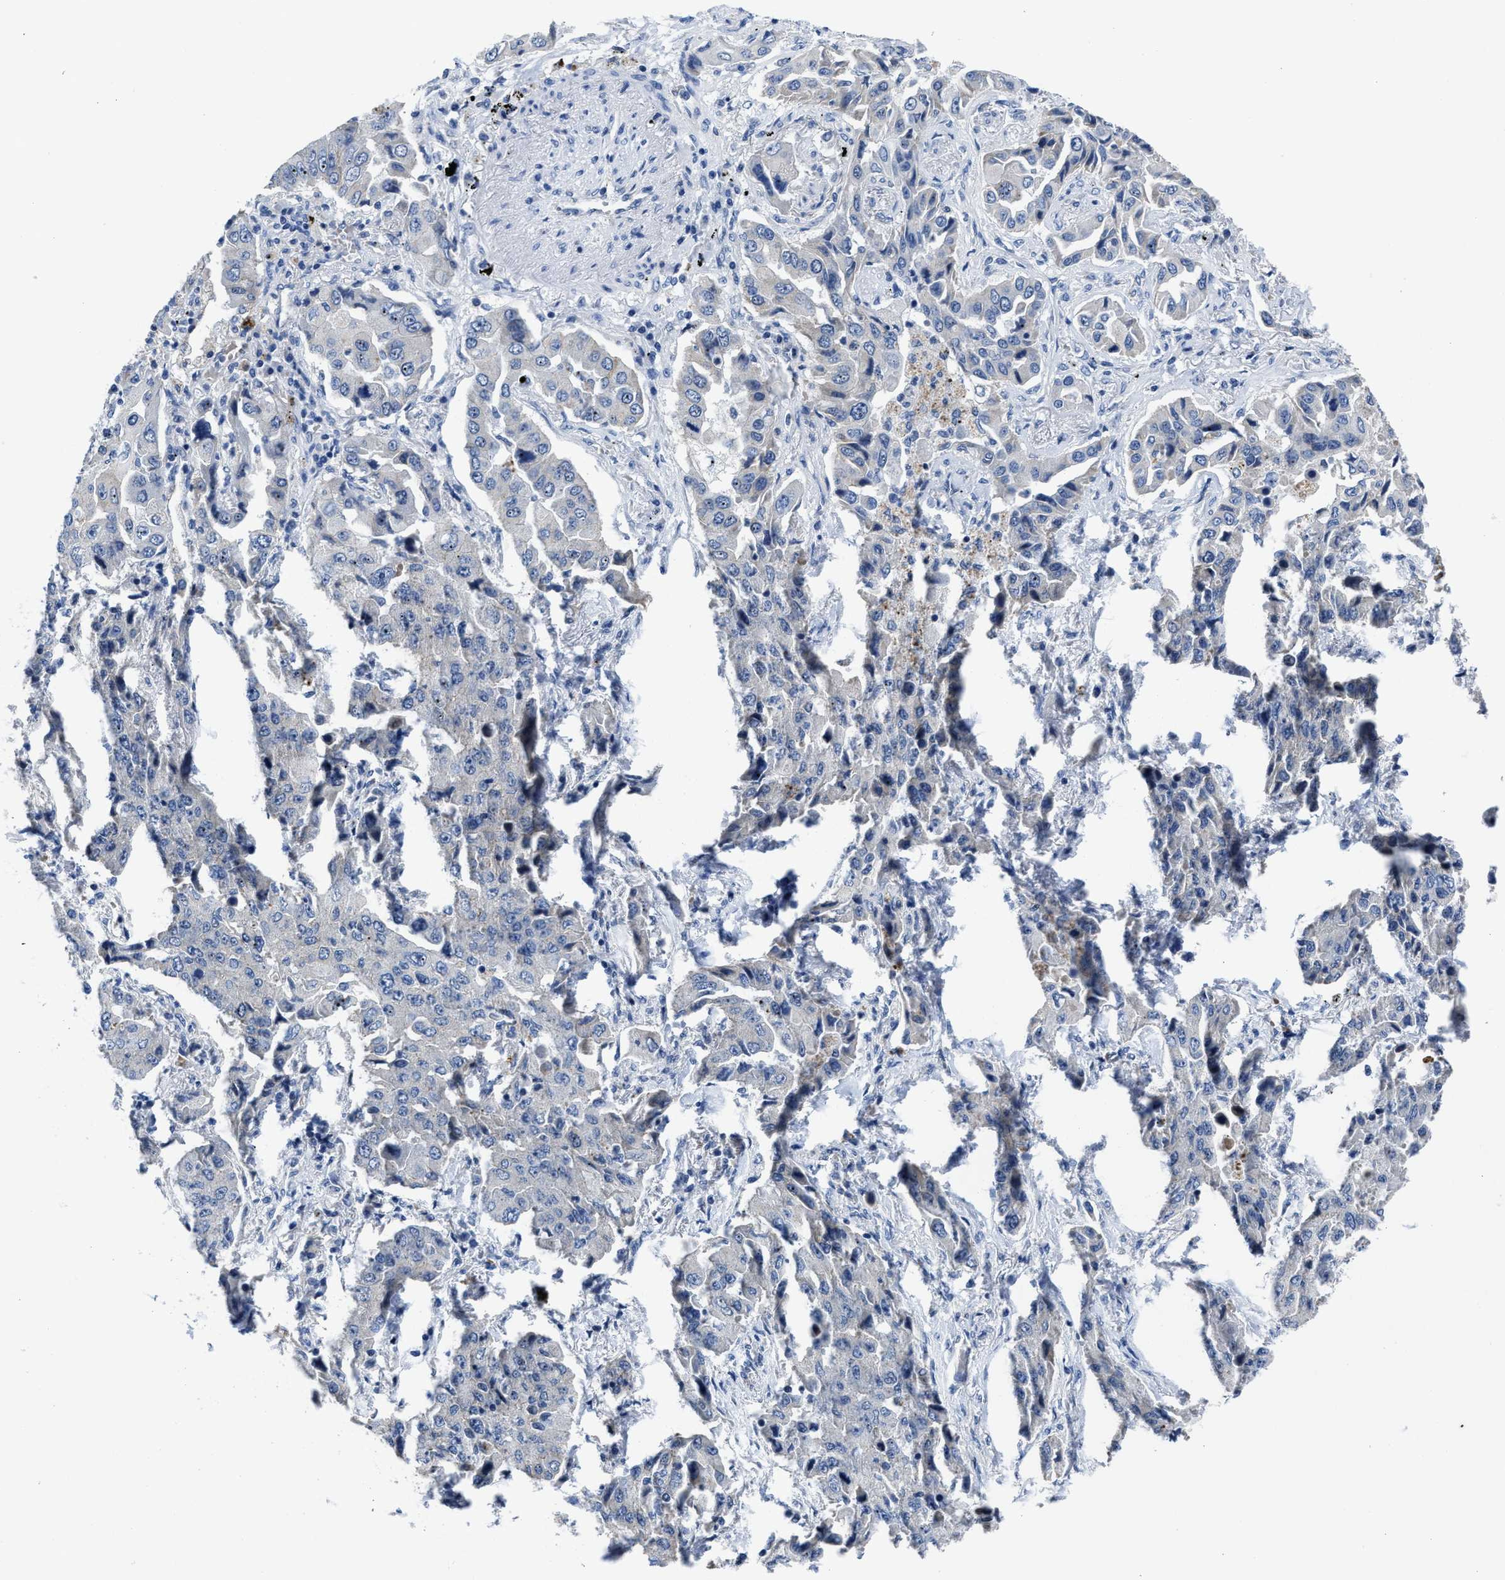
{"staining": {"intensity": "negative", "quantity": "none", "location": "none"}, "tissue": "lung cancer", "cell_type": "Tumor cells", "image_type": "cancer", "snomed": [{"axis": "morphology", "description": "Adenocarcinoma, NOS"}, {"axis": "topography", "description": "Lung"}], "caption": "A photomicrograph of lung adenocarcinoma stained for a protein reveals no brown staining in tumor cells.", "gene": "GHITM", "patient": {"sex": "female", "age": 65}}